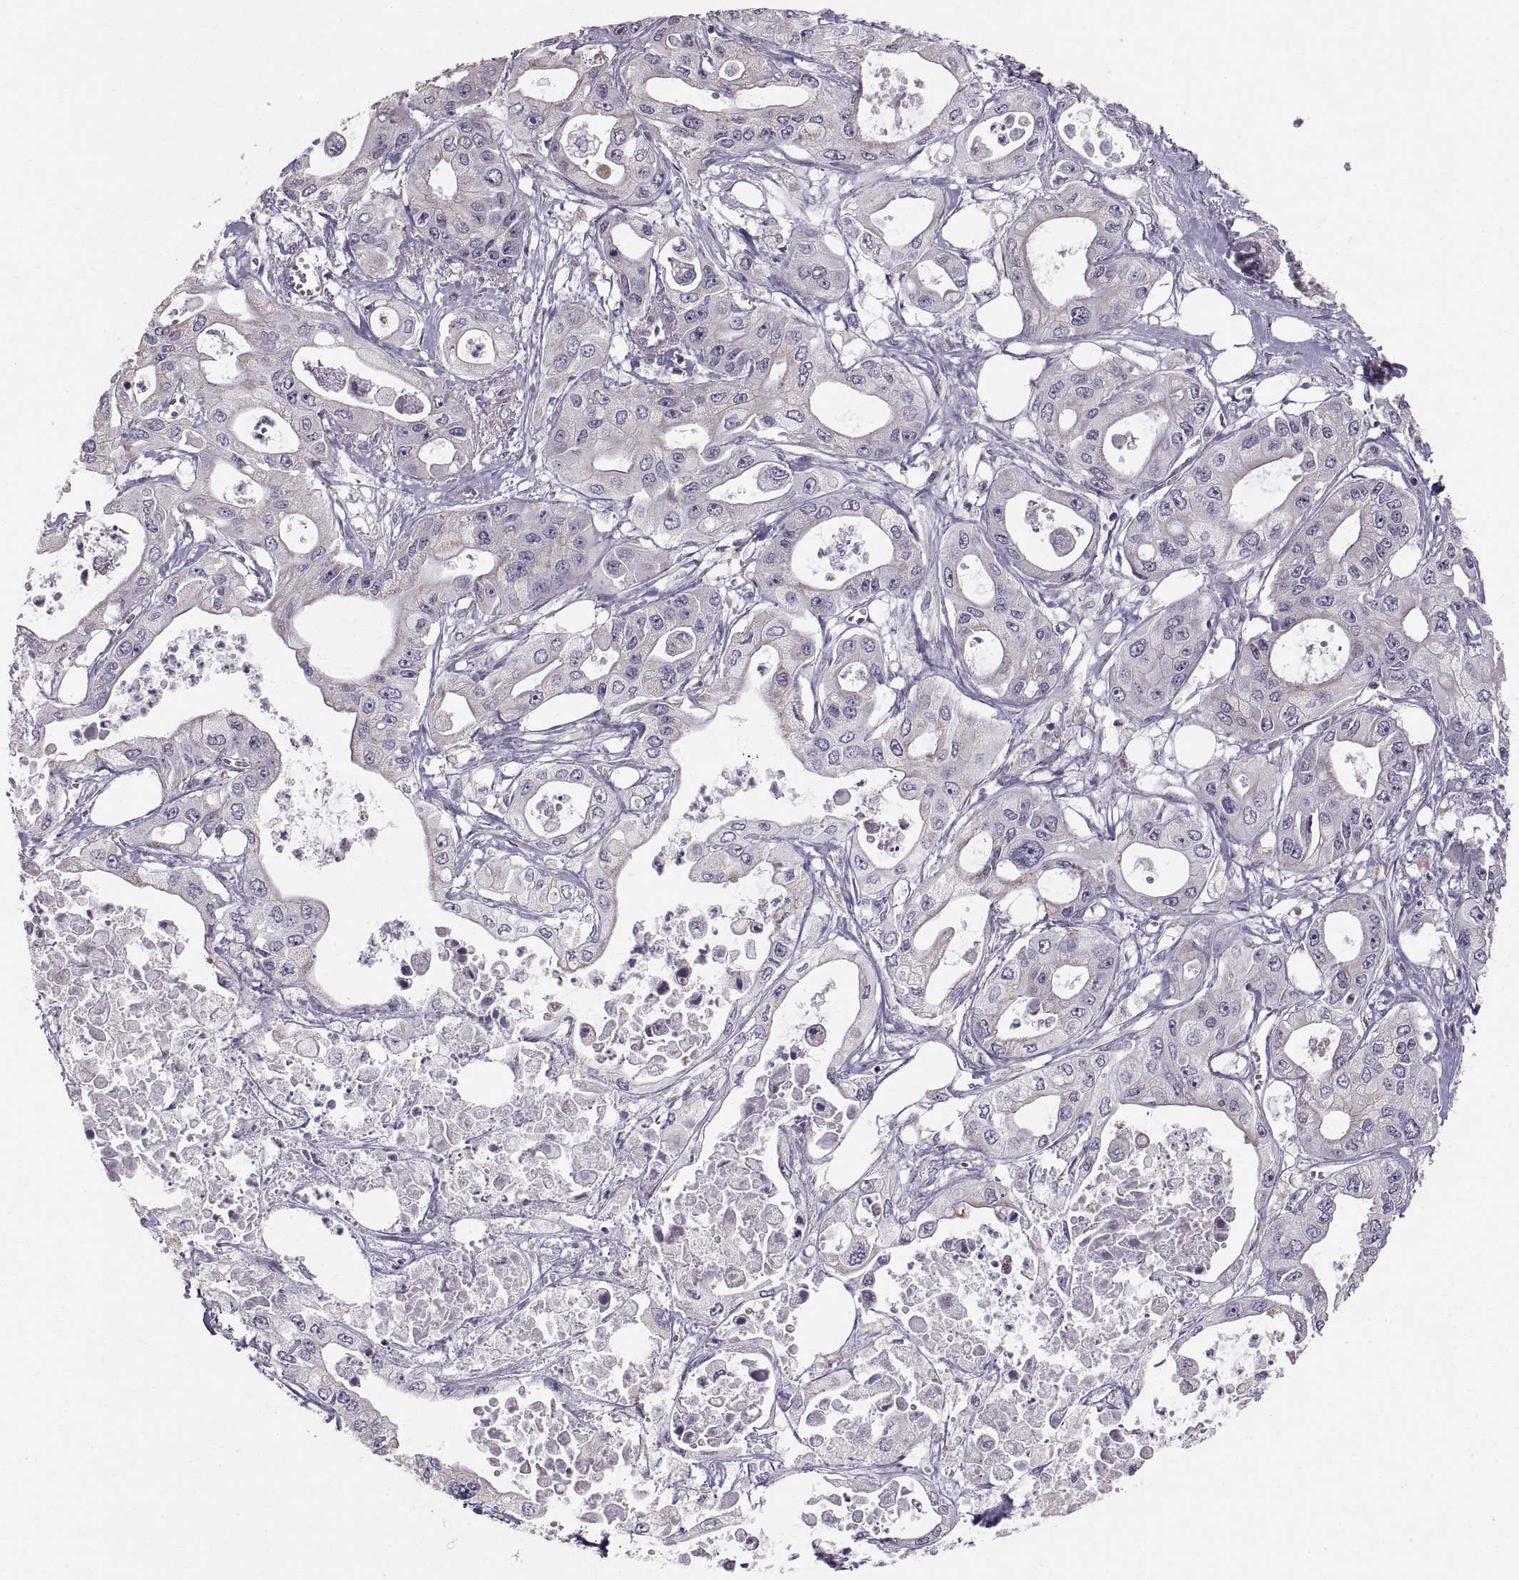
{"staining": {"intensity": "negative", "quantity": "none", "location": "none"}, "tissue": "pancreatic cancer", "cell_type": "Tumor cells", "image_type": "cancer", "snomed": [{"axis": "morphology", "description": "Adenocarcinoma, NOS"}, {"axis": "topography", "description": "Pancreas"}], "caption": "This is an immunohistochemistry (IHC) image of adenocarcinoma (pancreatic). There is no expression in tumor cells.", "gene": "STMND1", "patient": {"sex": "male", "age": 70}}